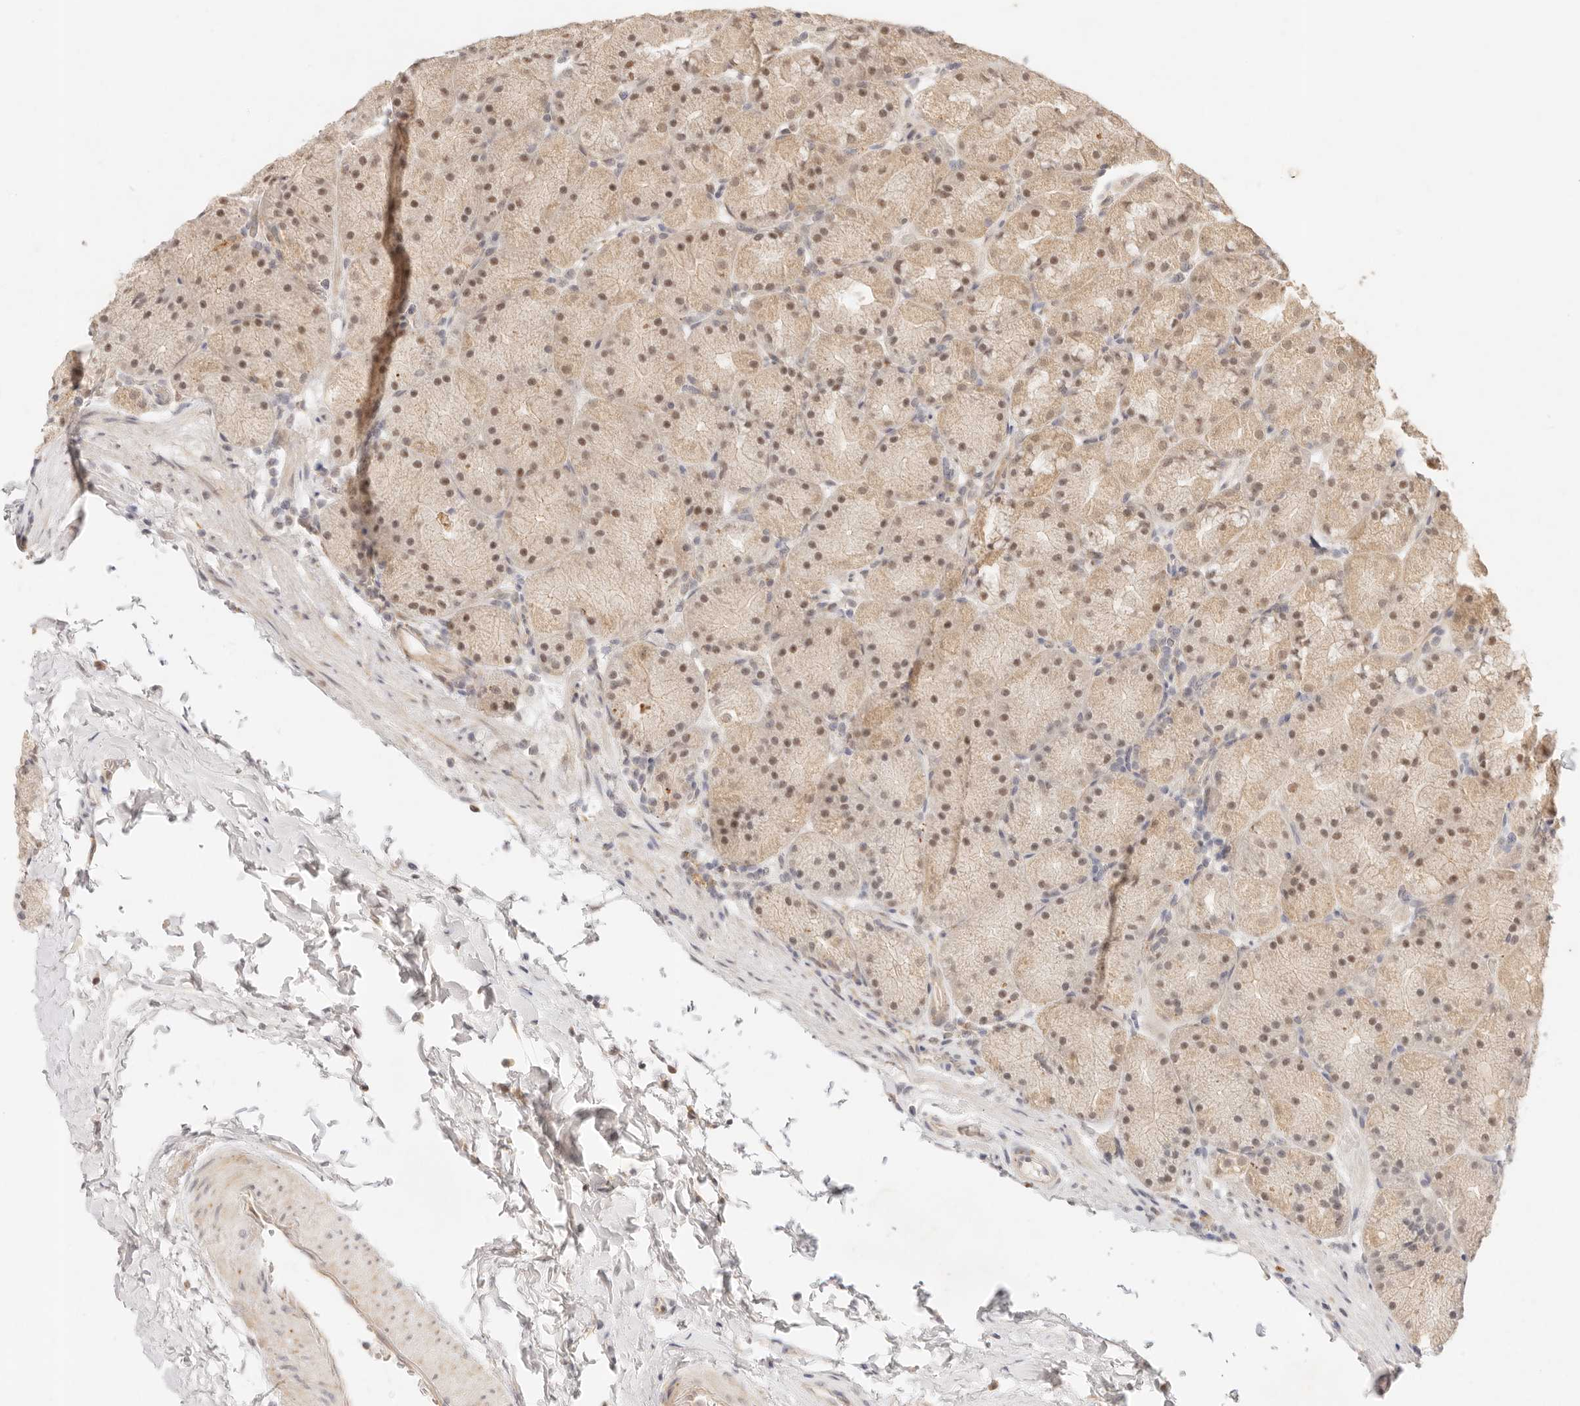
{"staining": {"intensity": "weak", "quantity": ">75%", "location": "cytoplasmic/membranous,nuclear"}, "tissue": "stomach", "cell_type": "Glandular cells", "image_type": "normal", "snomed": [{"axis": "morphology", "description": "Normal tissue, NOS"}, {"axis": "topography", "description": "Stomach, upper"}, {"axis": "topography", "description": "Stomach"}], "caption": "Stomach stained with a brown dye shows weak cytoplasmic/membranous,nuclear positive staining in about >75% of glandular cells.", "gene": "GPR156", "patient": {"sex": "male", "age": 48}}